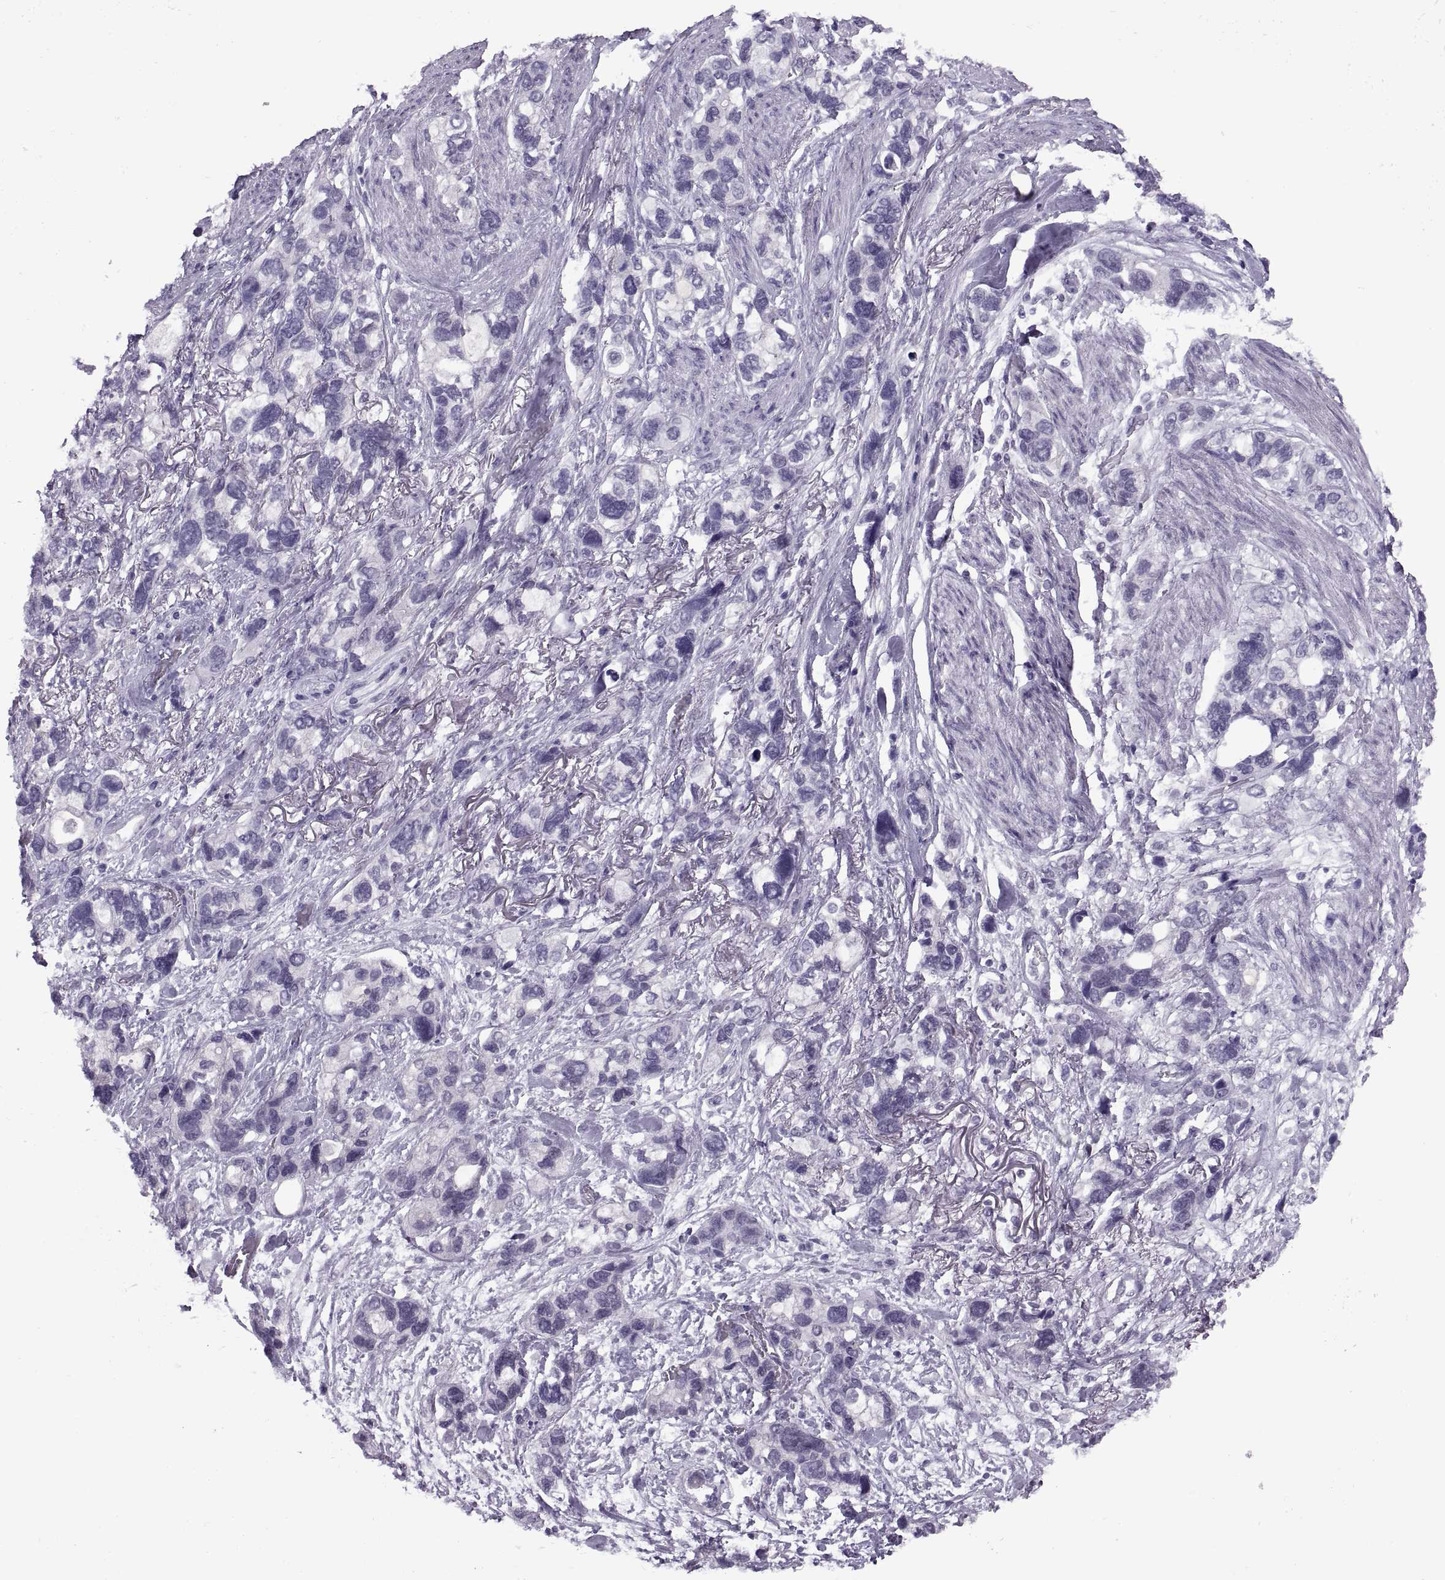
{"staining": {"intensity": "negative", "quantity": "none", "location": "none"}, "tissue": "stomach cancer", "cell_type": "Tumor cells", "image_type": "cancer", "snomed": [{"axis": "morphology", "description": "Adenocarcinoma, NOS"}, {"axis": "topography", "description": "Stomach, upper"}], "caption": "The histopathology image demonstrates no significant staining in tumor cells of stomach adenocarcinoma. (Brightfield microscopy of DAB (3,3'-diaminobenzidine) IHC at high magnification).", "gene": "SYNGR4", "patient": {"sex": "female", "age": 81}}